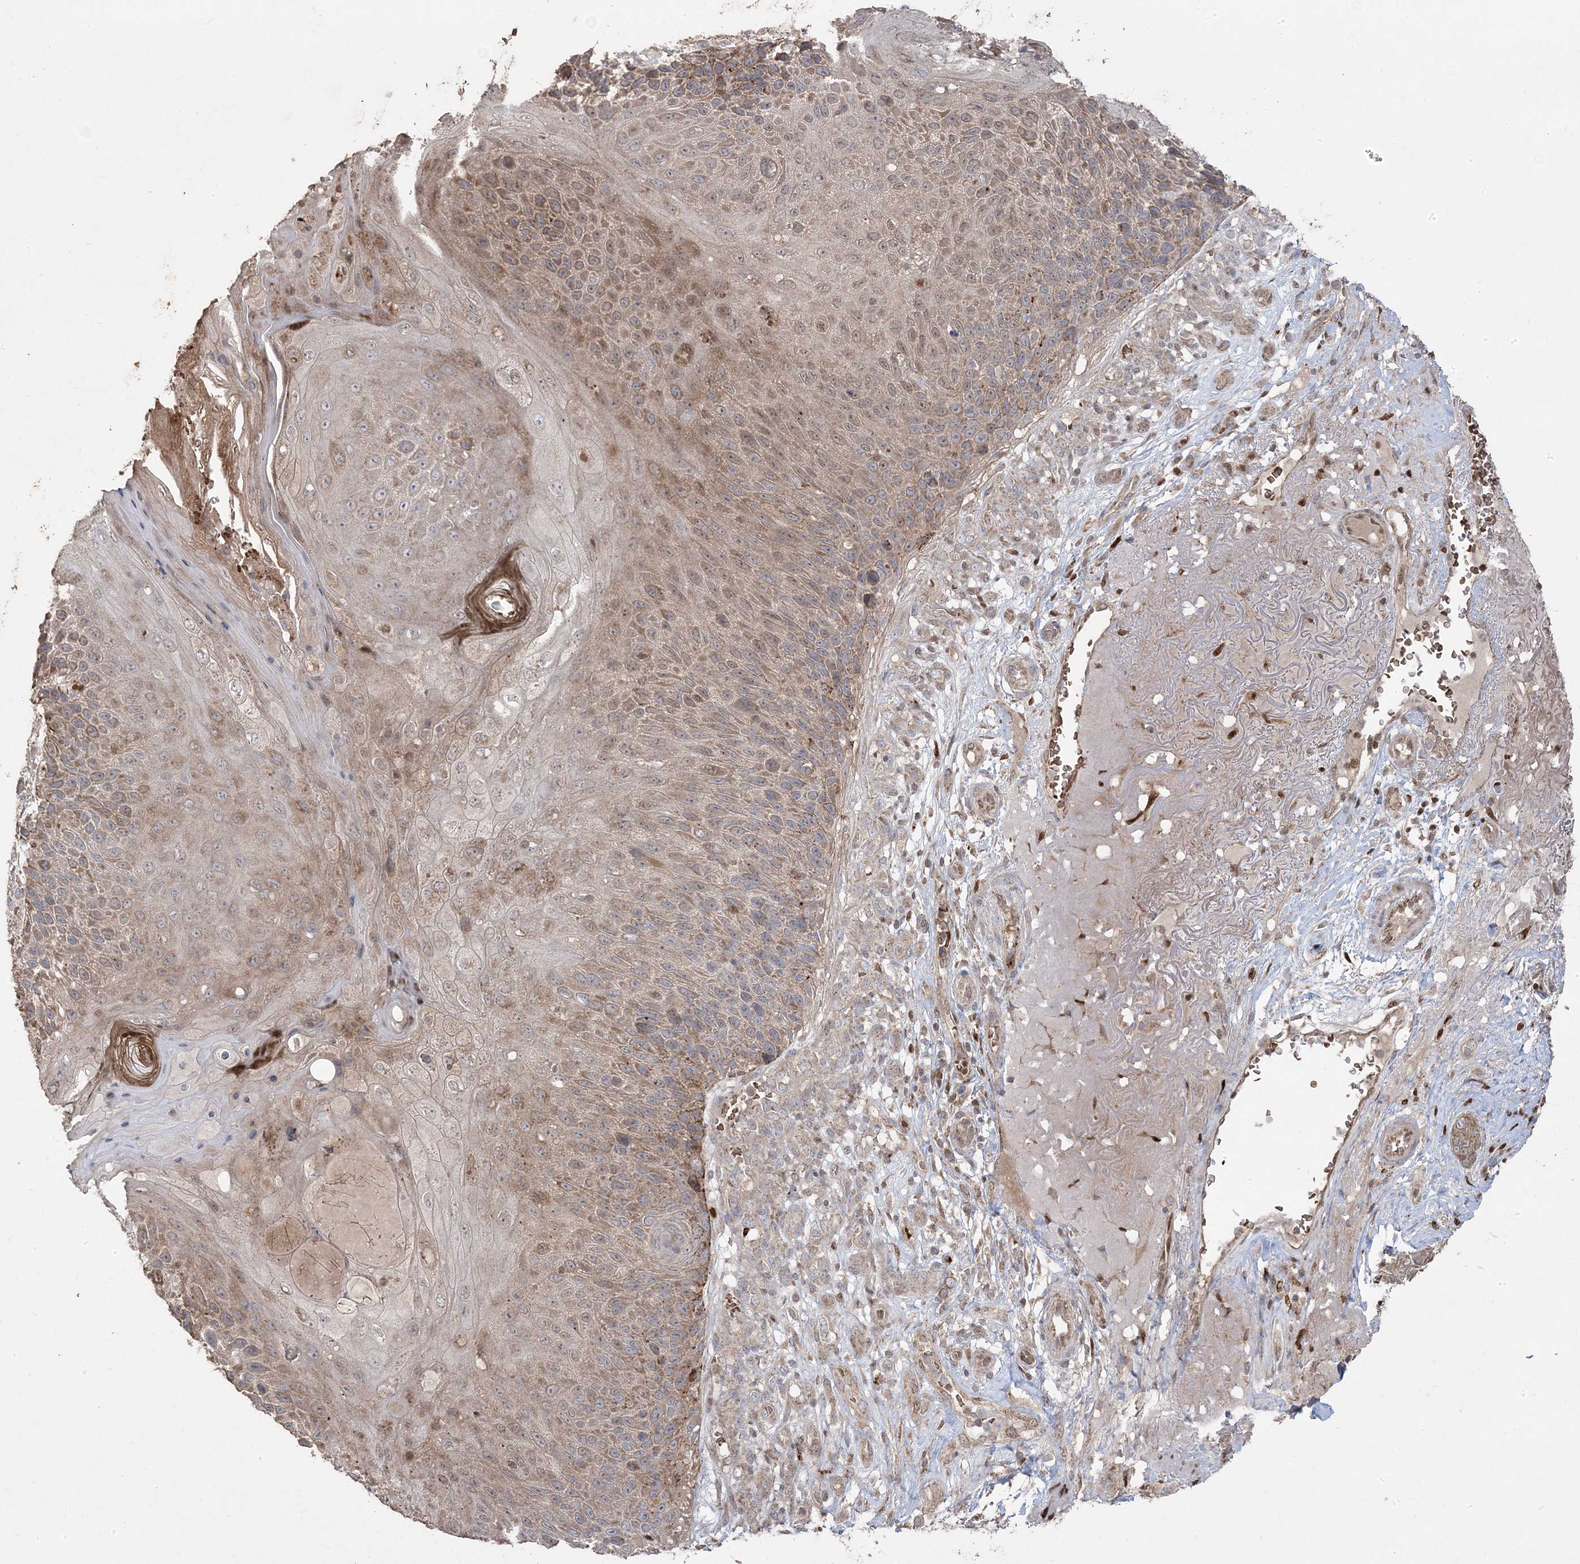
{"staining": {"intensity": "moderate", "quantity": ">75%", "location": "cytoplasmic/membranous"}, "tissue": "skin cancer", "cell_type": "Tumor cells", "image_type": "cancer", "snomed": [{"axis": "morphology", "description": "Squamous cell carcinoma, NOS"}, {"axis": "topography", "description": "Skin"}], "caption": "Brown immunohistochemical staining in skin squamous cell carcinoma reveals moderate cytoplasmic/membranous expression in approximately >75% of tumor cells. (DAB (3,3'-diaminobenzidine) IHC with brightfield microscopy, high magnification).", "gene": "PPOX", "patient": {"sex": "female", "age": 88}}